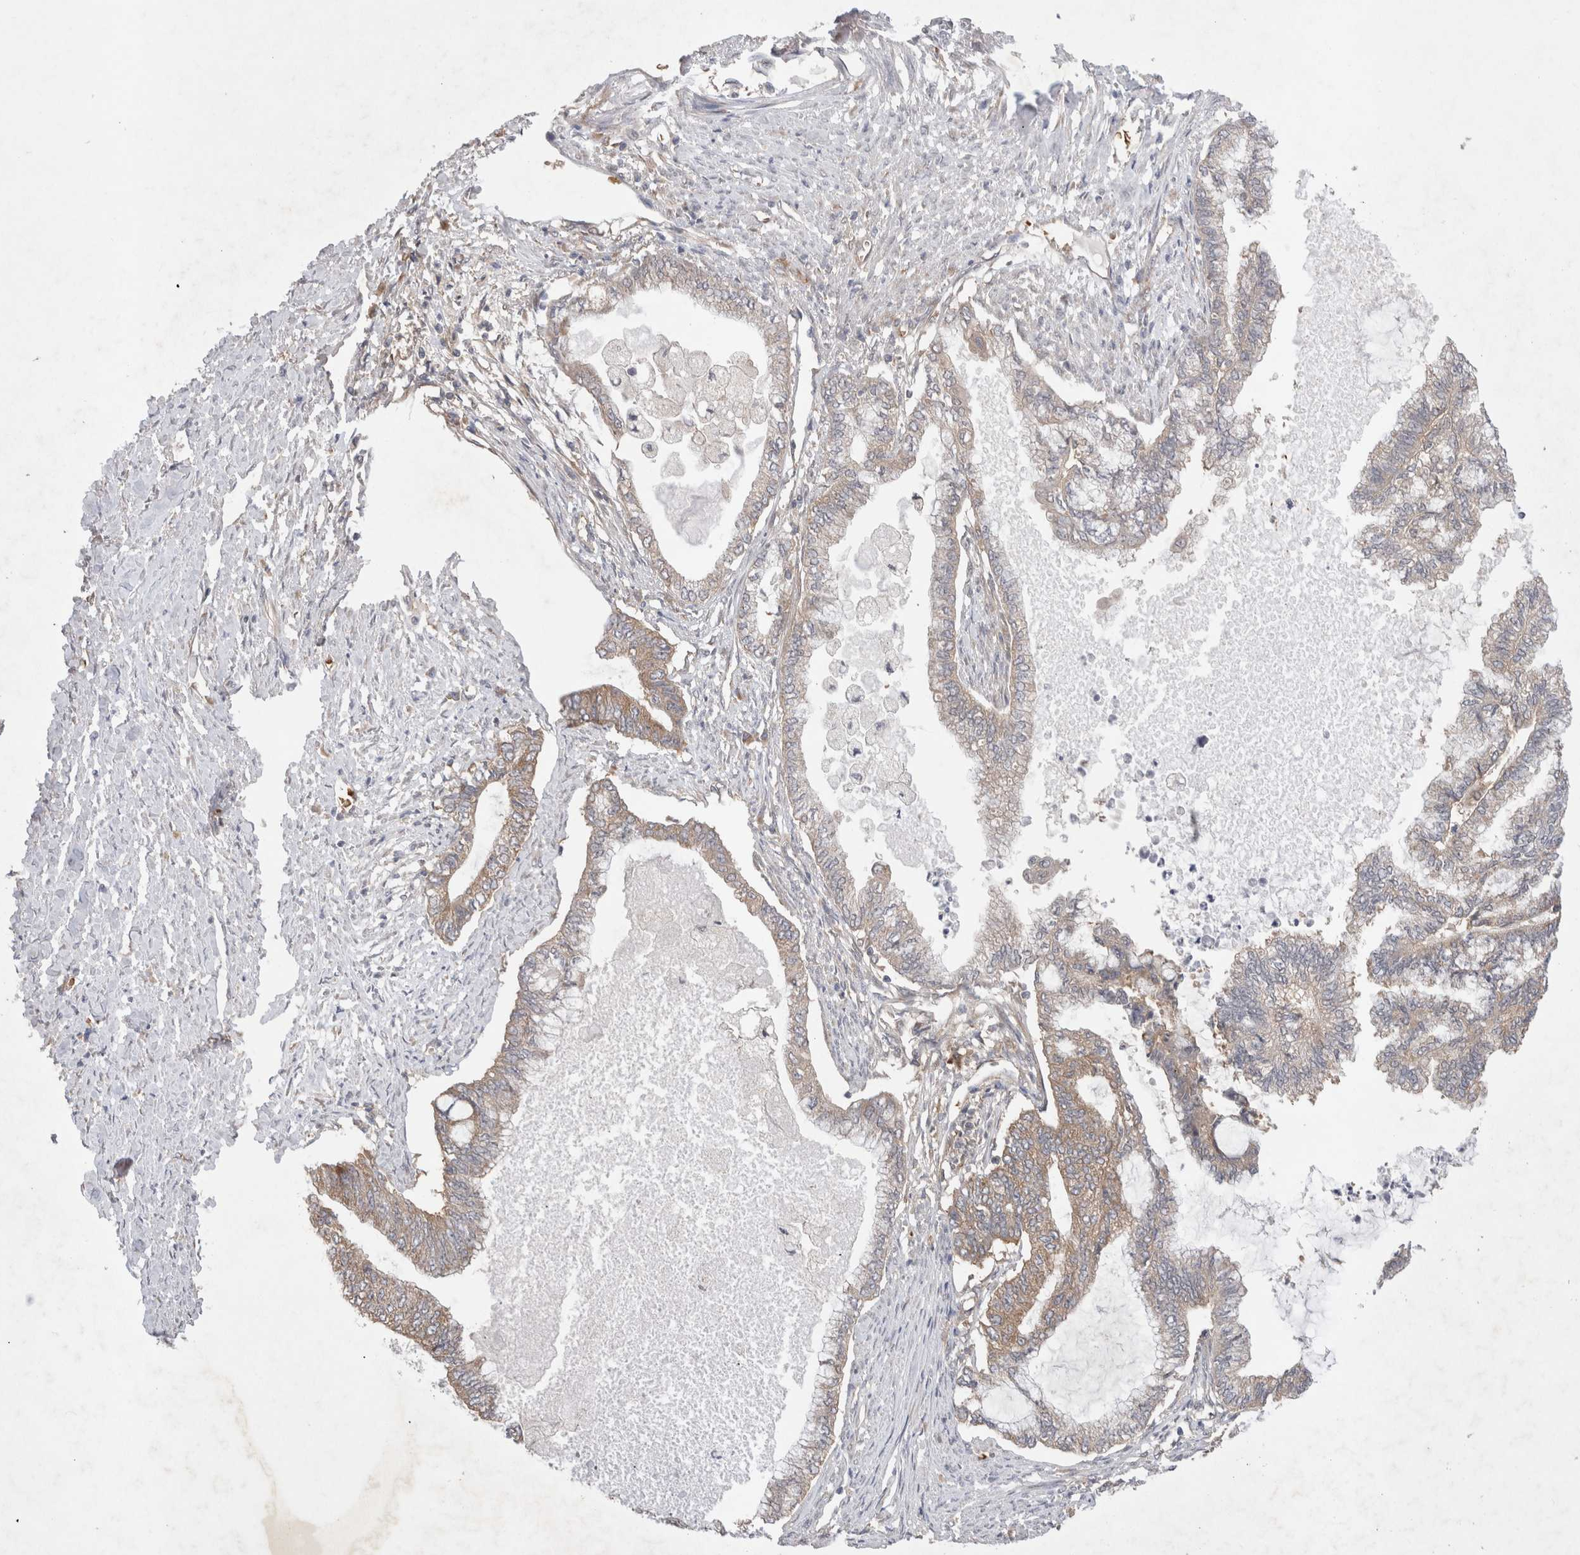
{"staining": {"intensity": "weak", "quantity": "25%-75%", "location": "cytoplasmic/membranous"}, "tissue": "endometrial cancer", "cell_type": "Tumor cells", "image_type": "cancer", "snomed": [{"axis": "morphology", "description": "Adenocarcinoma, NOS"}, {"axis": "topography", "description": "Endometrium"}], "caption": "This is a micrograph of immunohistochemistry (IHC) staining of endometrial adenocarcinoma, which shows weak staining in the cytoplasmic/membranous of tumor cells.", "gene": "EIF3E", "patient": {"sex": "female", "age": 86}}